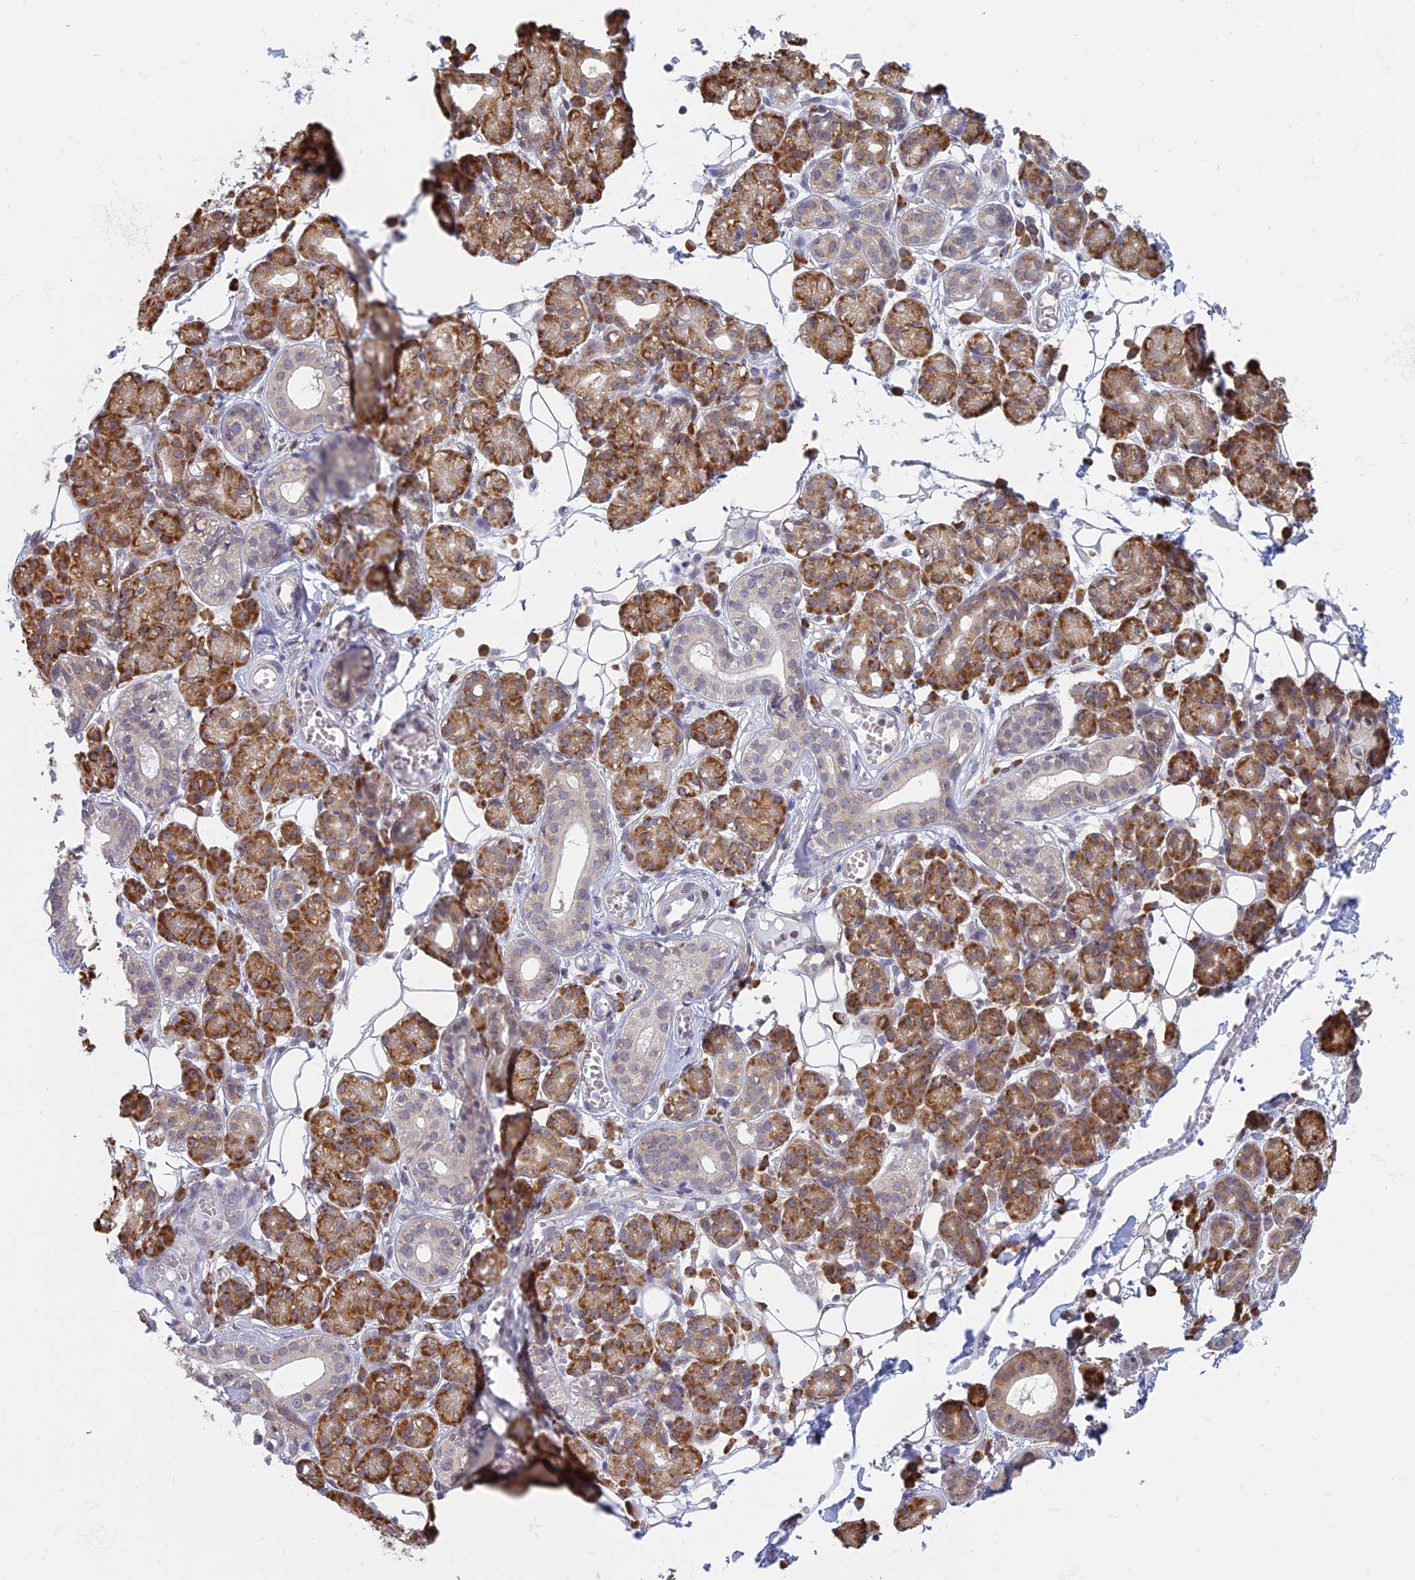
{"staining": {"intensity": "moderate", "quantity": ">75%", "location": "cytoplasmic/membranous"}, "tissue": "salivary gland", "cell_type": "Glandular cells", "image_type": "normal", "snomed": [{"axis": "morphology", "description": "Normal tissue, NOS"}, {"axis": "topography", "description": "Salivary gland"}], "caption": "Salivary gland stained with a brown dye displays moderate cytoplasmic/membranous positive expression in approximately >75% of glandular cells.", "gene": "RPS19BP1", "patient": {"sex": "male", "age": 63}}